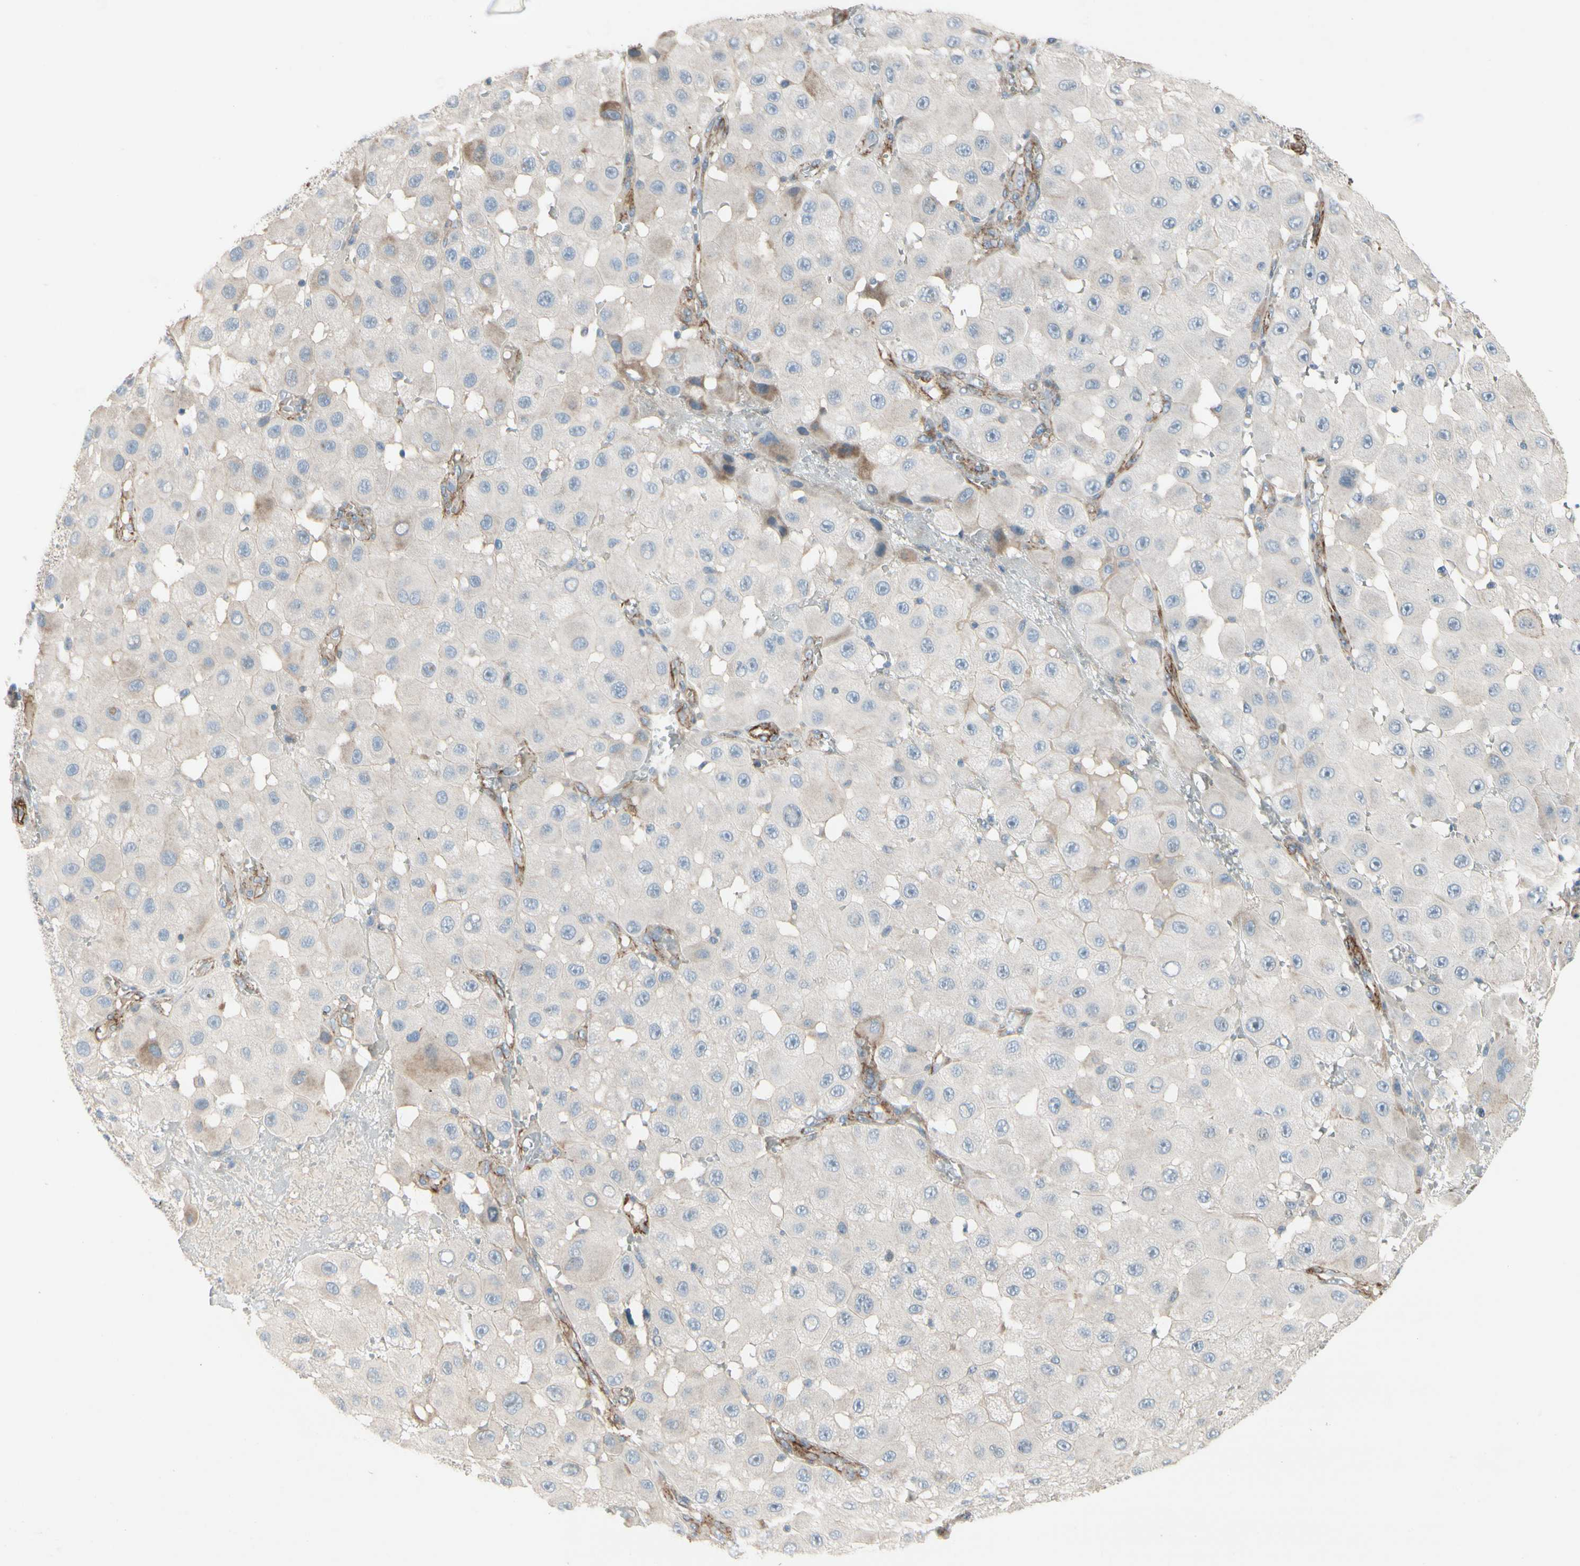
{"staining": {"intensity": "weak", "quantity": "<25%", "location": "cytoplasmic/membranous"}, "tissue": "melanoma", "cell_type": "Tumor cells", "image_type": "cancer", "snomed": [{"axis": "morphology", "description": "Malignant melanoma, NOS"}, {"axis": "topography", "description": "Skin"}], "caption": "Micrograph shows no significant protein staining in tumor cells of malignant melanoma.", "gene": "TPM1", "patient": {"sex": "female", "age": 81}}